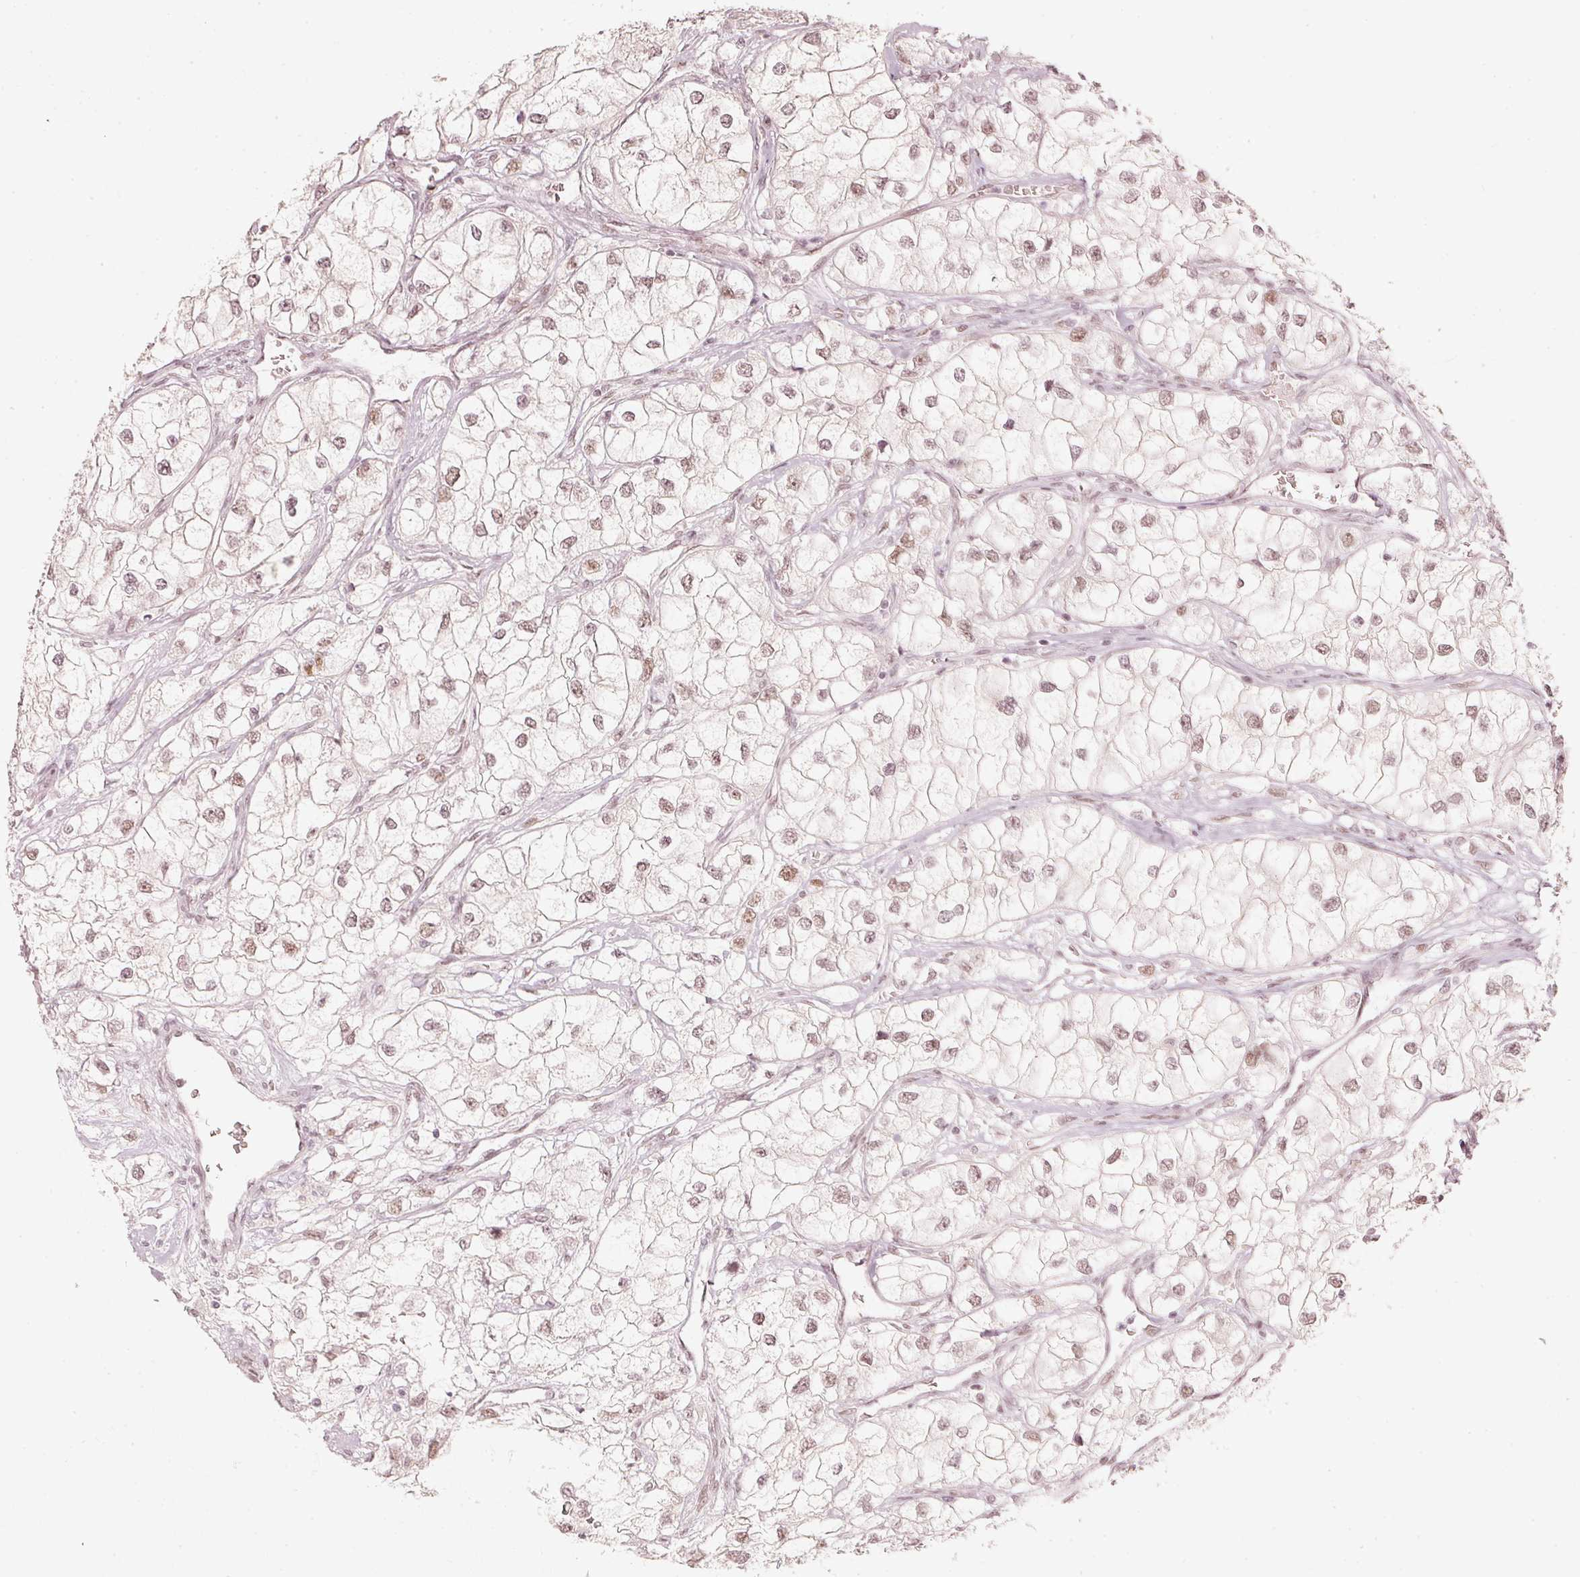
{"staining": {"intensity": "weak", "quantity": ">75%", "location": "nuclear"}, "tissue": "renal cancer", "cell_type": "Tumor cells", "image_type": "cancer", "snomed": [{"axis": "morphology", "description": "Adenocarcinoma, NOS"}, {"axis": "topography", "description": "Kidney"}], "caption": "Immunohistochemistry image of neoplastic tissue: human renal adenocarcinoma stained using IHC reveals low levels of weak protein expression localized specifically in the nuclear of tumor cells, appearing as a nuclear brown color.", "gene": "PPP1R10", "patient": {"sex": "male", "age": 59}}